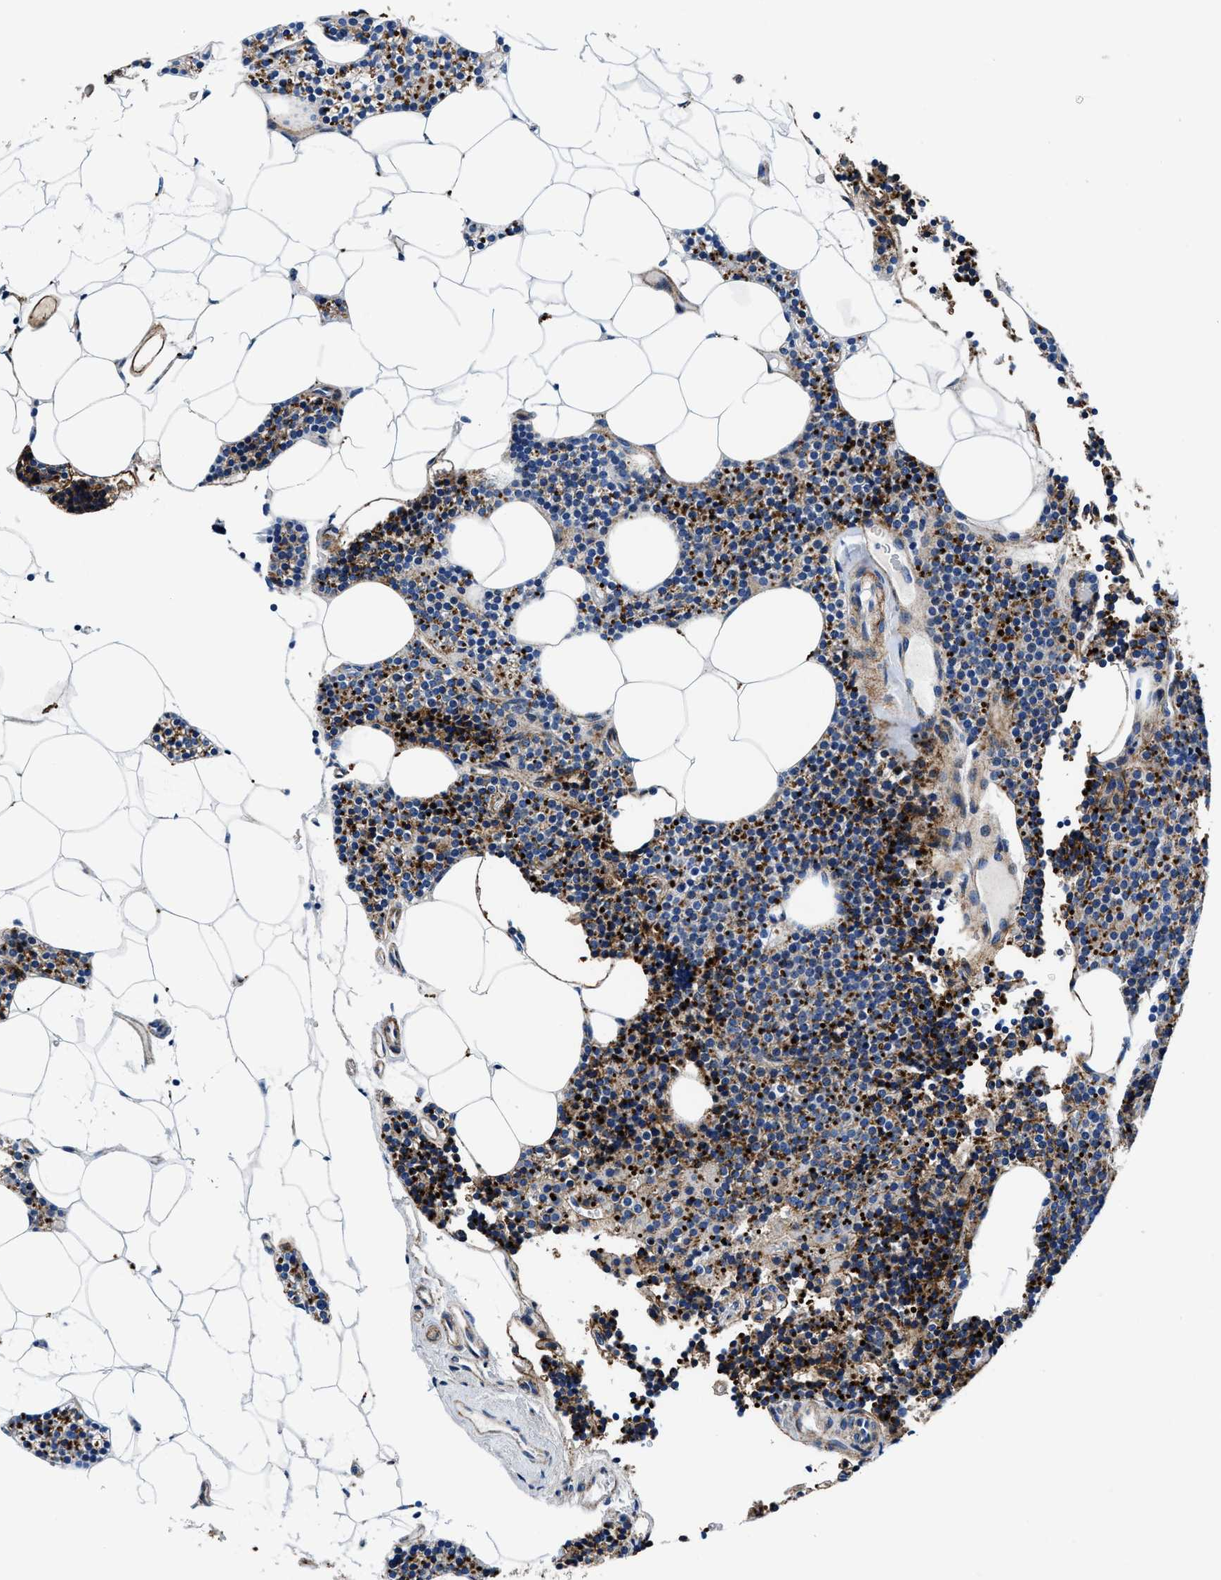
{"staining": {"intensity": "strong", "quantity": "<25%", "location": "cytoplasmic/membranous"}, "tissue": "parathyroid gland", "cell_type": "Glandular cells", "image_type": "normal", "snomed": [{"axis": "morphology", "description": "Normal tissue, NOS"}, {"axis": "morphology", "description": "Adenoma, NOS"}, {"axis": "topography", "description": "Parathyroid gland"}], "caption": "Immunohistochemistry (IHC) staining of normal parathyroid gland, which reveals medium levels of strong cytoplasmic/membranous staining in about <25% of glandular cells indicating strong cytoplasmic/membranous protein positivity. The staining was performed using DAB (3,3'-diaminobenzidine) (brown) for protein detection and nuclei were counterstained in hematoxylin (blue).", "gene": "DAG1", "patient": {"sex": "female", "age": 70}}